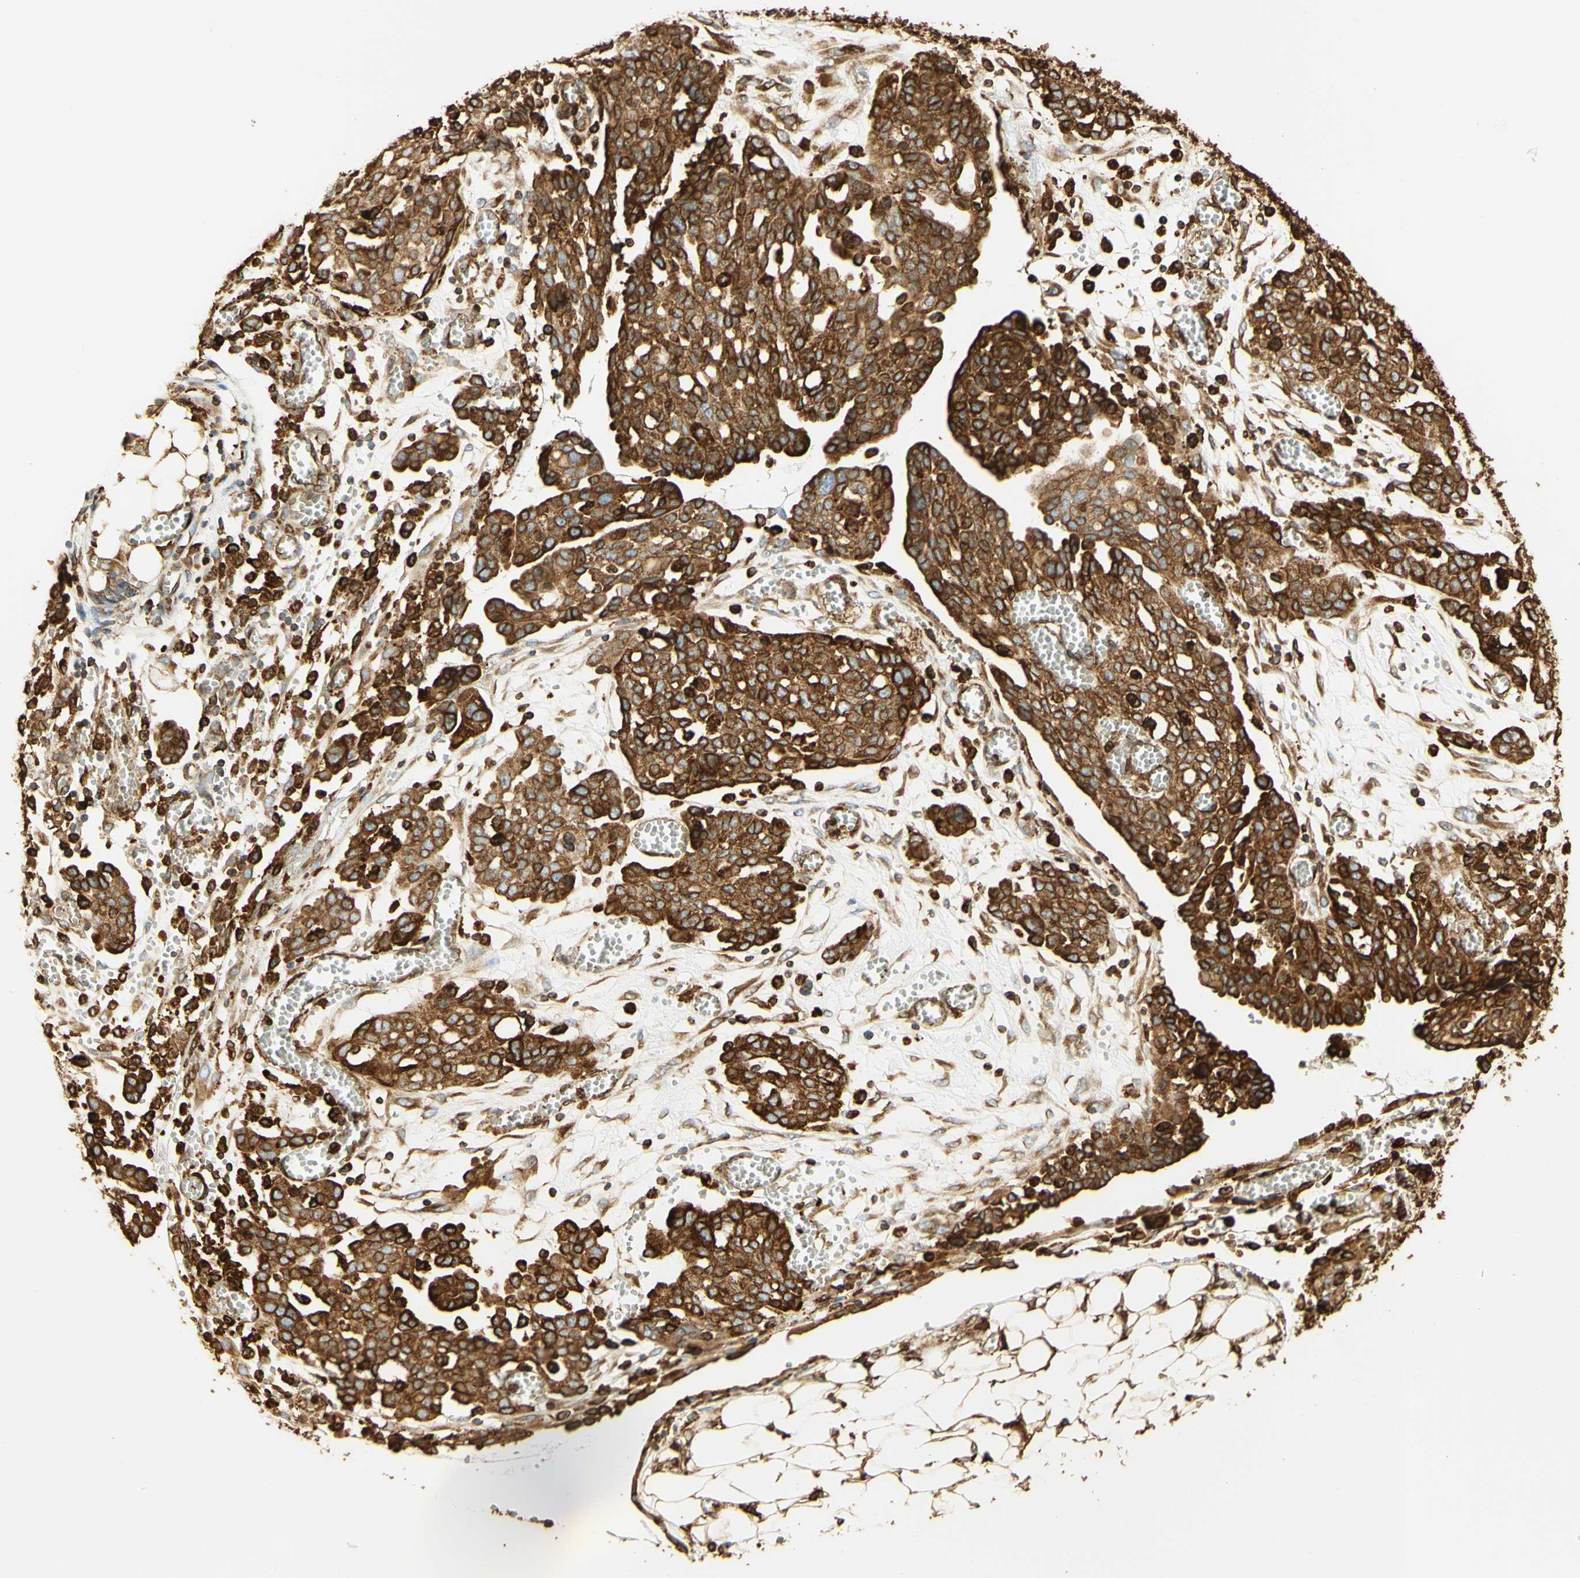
{"staining": {"intensity": "strong", "quantity": ">75%", "location": "cytoplasmic/membranous"}, "tissue": "ovarian cancer", "cell_type": "Tumor cells", "image_type": "cancer", "snomed": [{"axis": "morphology", "description": "Cystadenocarcinoma, serous, NOS"}, {"axis": "topography", "description": "Soft tissue"}, {"axis": "topography", "description": "Ovary"}], "caption": "A brown stain highlights strong cytoplasmic/membranous positivity of a protein in human ovarian cancer tumor cells.", "gene": "CANX", "patient": {"sex": "female", "age": 57}}